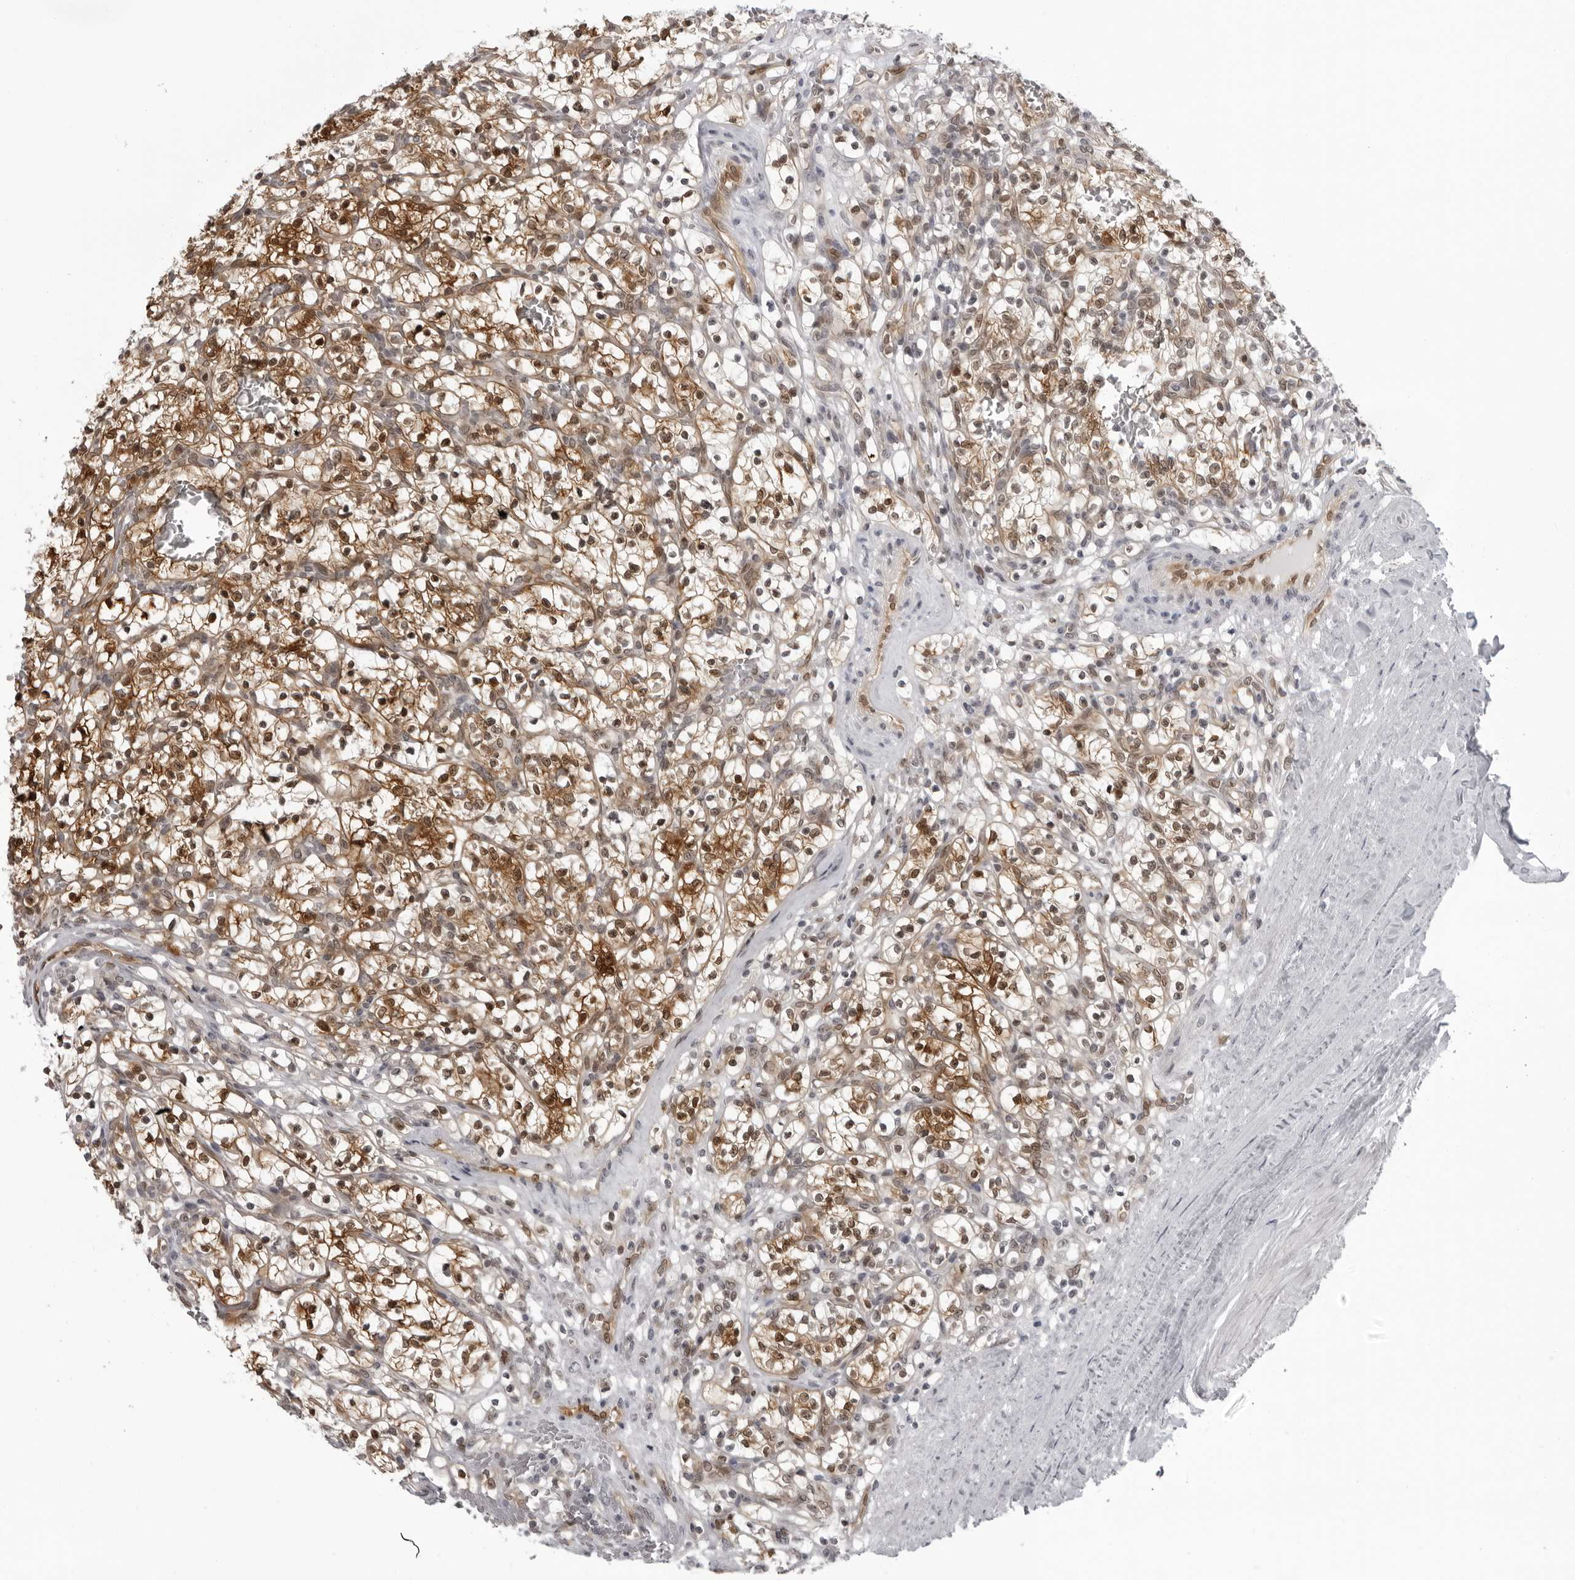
{"staining": {"intensity": "moderate", "quantity": ">75%", "location": "cytoplasmic/membranous,nuclear"}, "tissue": "renal cancer", "cell_type": "Tumor cells", "image_type": "cancer", "snomed": [{"axis": "morphology", "description": "Adenocarcinoma, NOS"}, {"axis": "topography", "description": "Kidney"}], "caption": "This image reveals renal cancer stained with immunohistochemistry (IHC) to label a protein in brown. The cytoplasmic/membranous and nuclear of tumor cells show moderate positivity for the protein. Nuclei are counter-stained blue.", "gene": "MAPK12", "patient": {"sex": "female", "age": 57}}